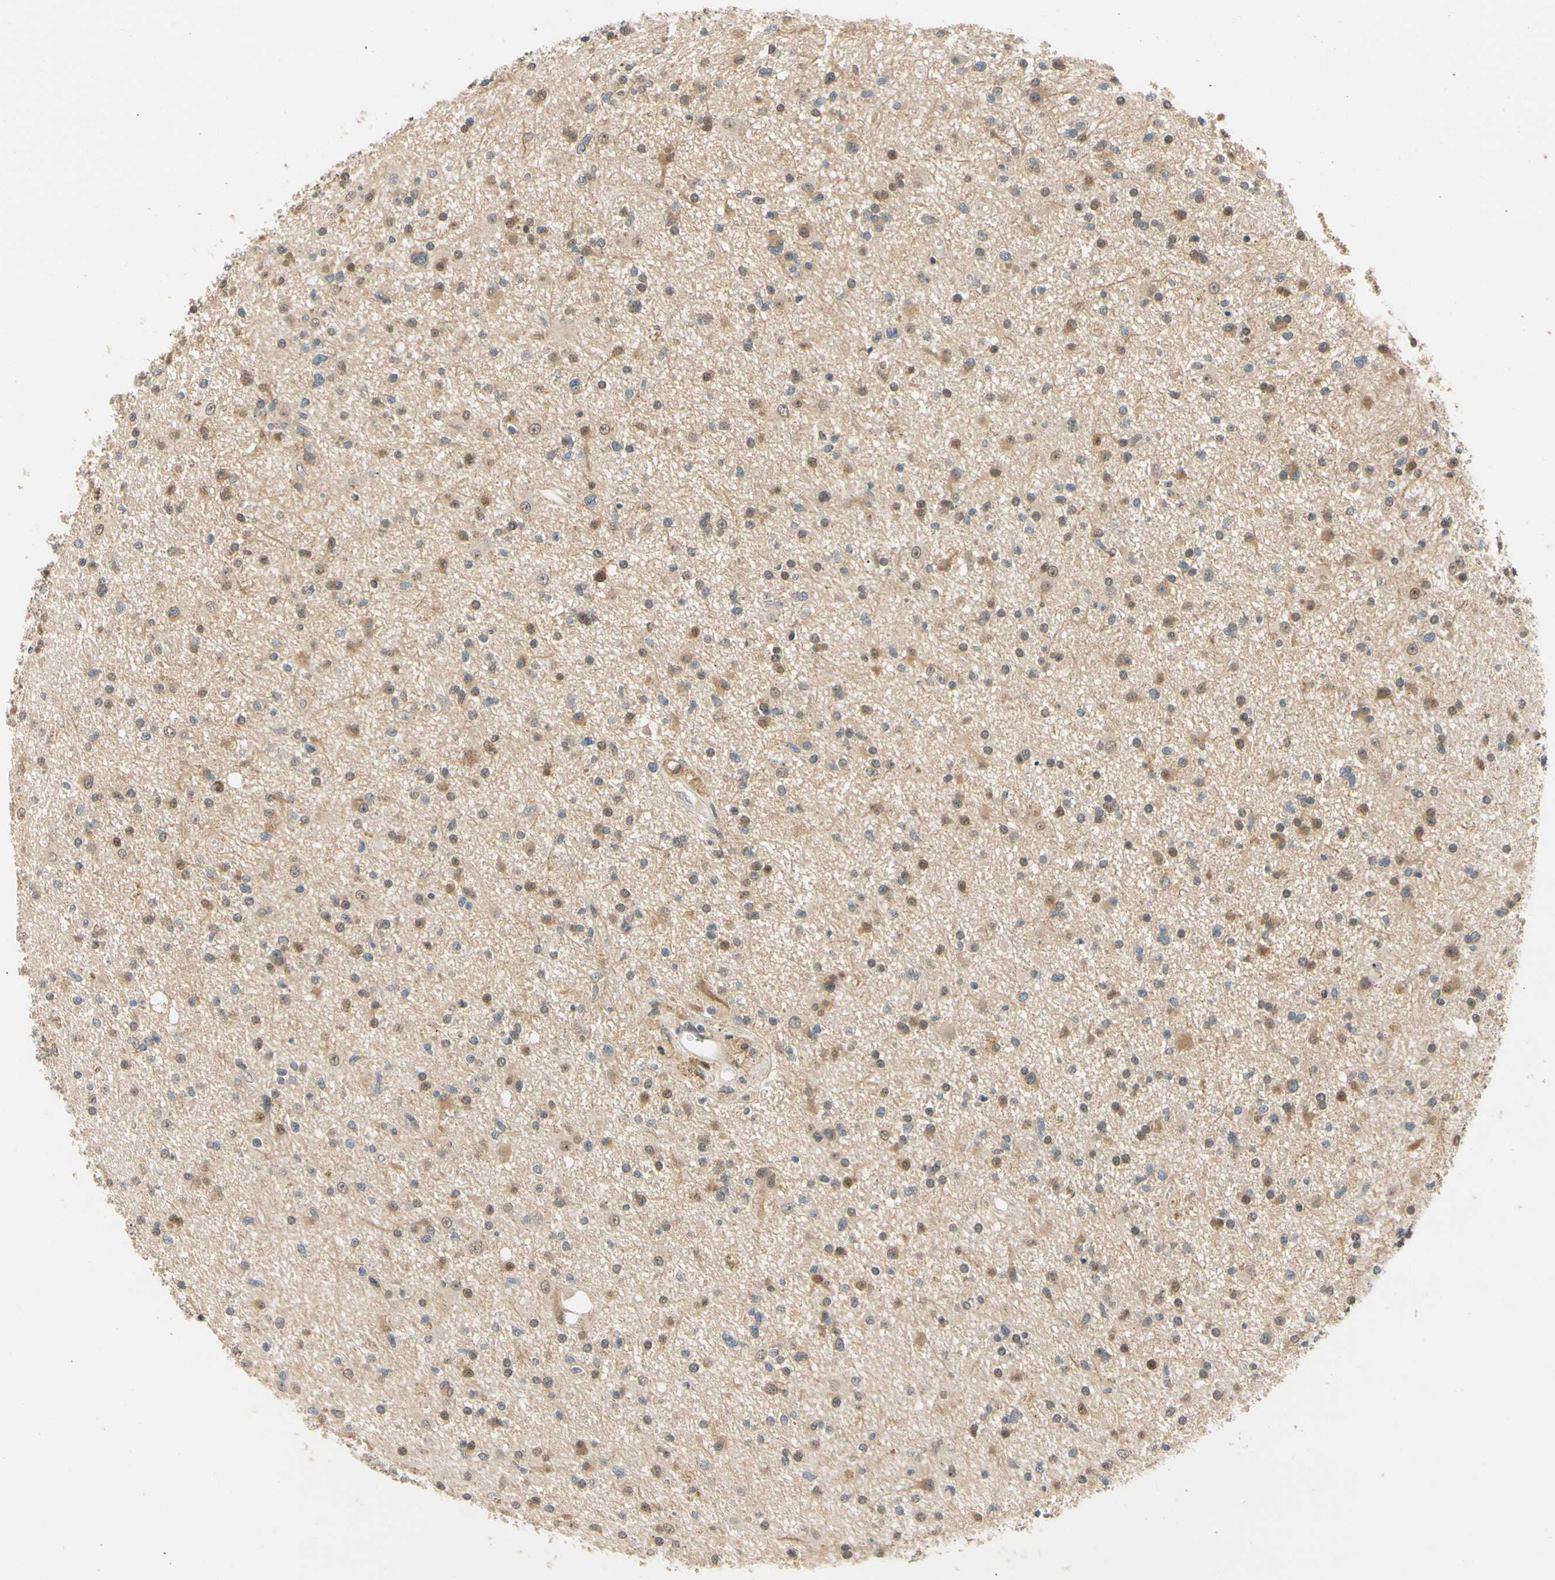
{"staining": {"intensity": "moderate", "quantity": "25%-75%", "location": "cytoplasmic/membranous,nuclear"}, "tissue": "glioma", "cell_type": "Tumor cells", "image_type": "cancer", "snomed": [{"axis": "morphology", "description": "Glioma, malignant, High grade"}, {"axis": "topography", "description": "Brain"}], "caption": "Tumor cells exhibit medium levels of moderate cytoplasmic/membranous and nuclear expression in about 25%-75% of cells in malignant glioma (high-grade).", "gene": "RIOX2", "patient": {"sex": "male", "age": 33}}